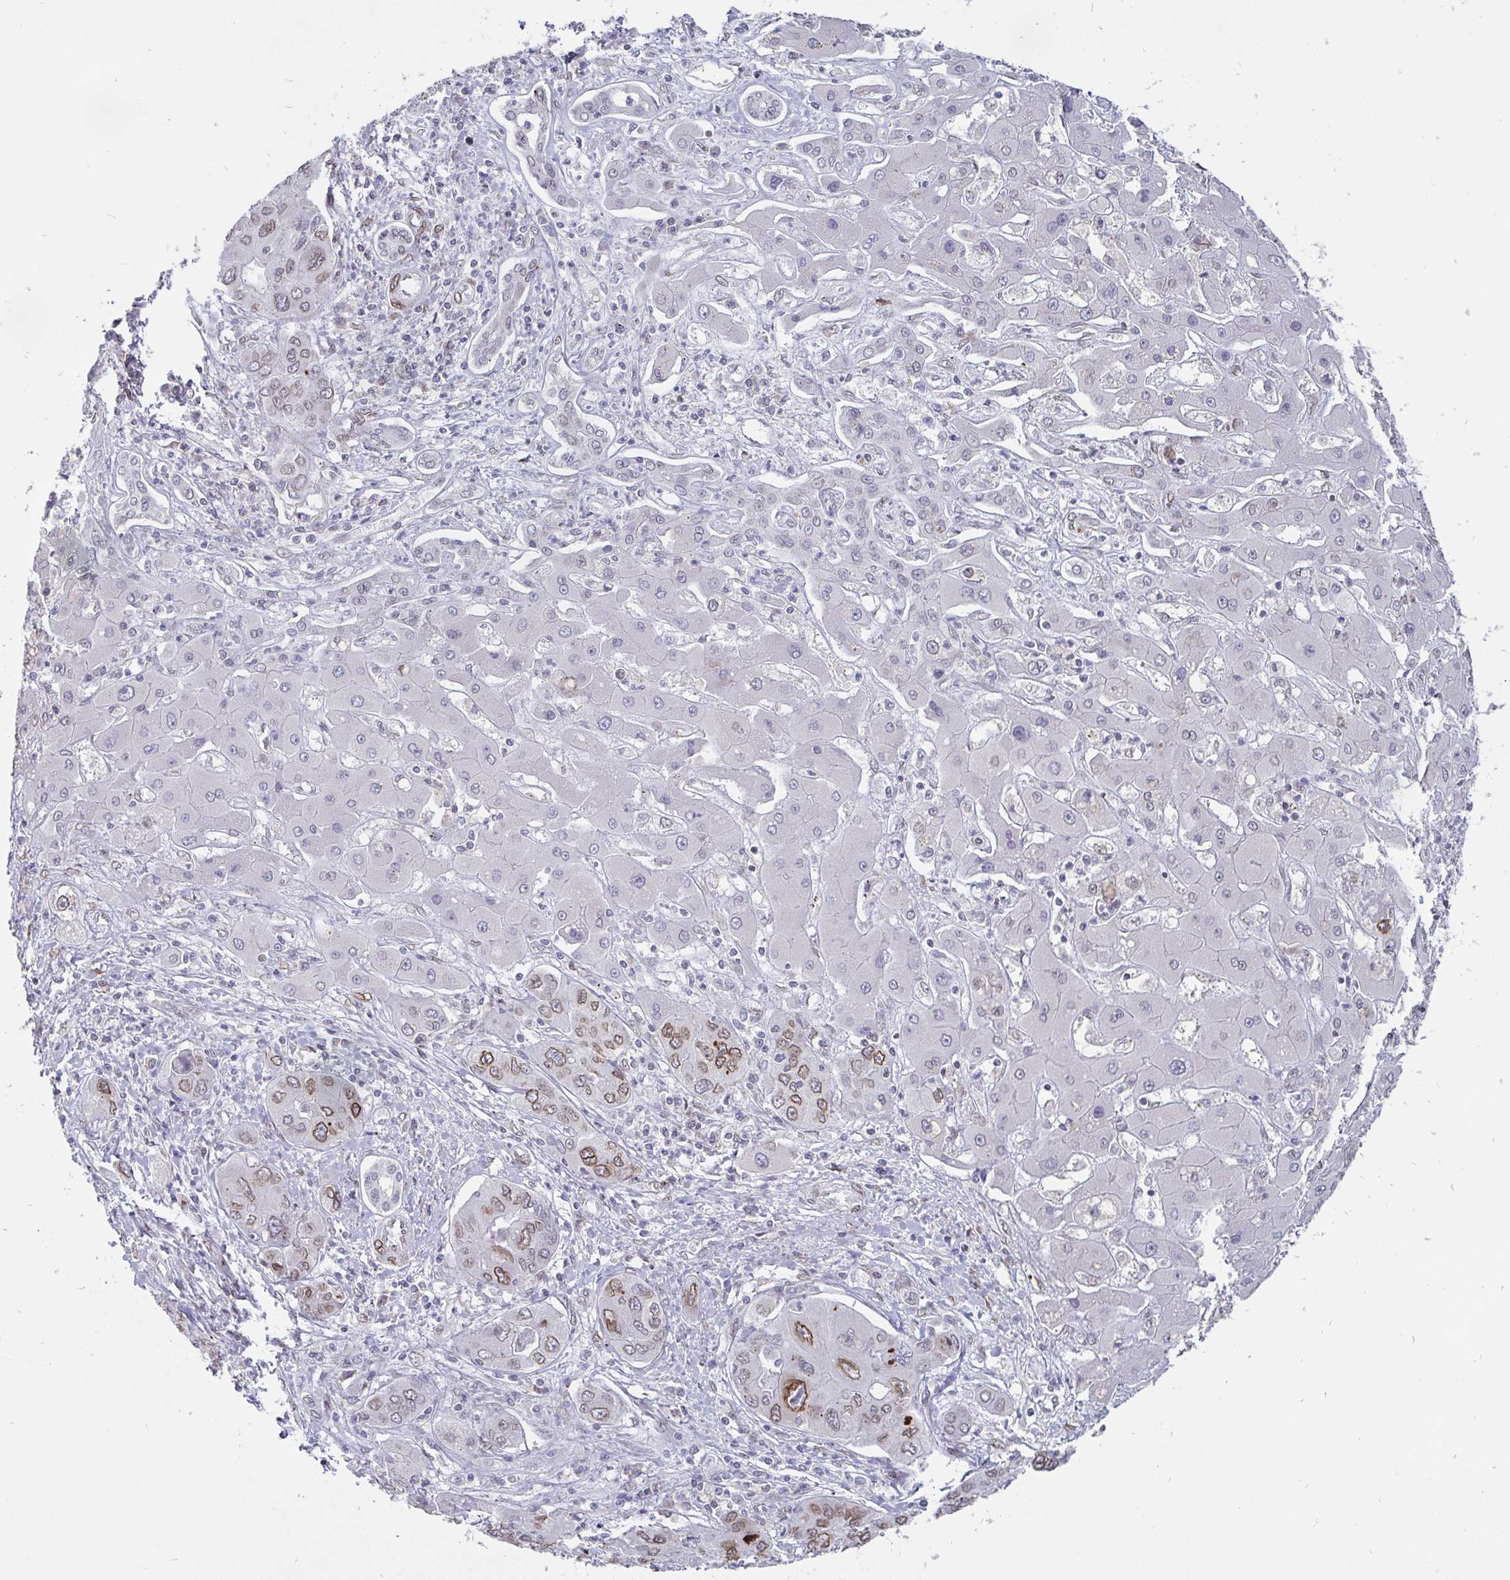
{"staining": {"intensity": "moderate", "quantity": "25%-75%", "location": "cytoplasmic/membranous,nuclear"}, "tissue": "liver cancer", "cell_type": "Tumor cells", "image_type": "cancer", "snomed": [{"axis": "morphology", "description": "Cholangiocarcinoma"}, {"axis": "topography", "description": "Liver"}], "caption": "Immunohistochemistry photomicrograph of liver cancer stained for a protein (brown), which reveals medium levels of moderate cytoplasmic/membranous and nuclear staining in approximately 25%-75% of tumor cells.", "gene": "EMD", "patient": {"sex": "male", "age": 67}}